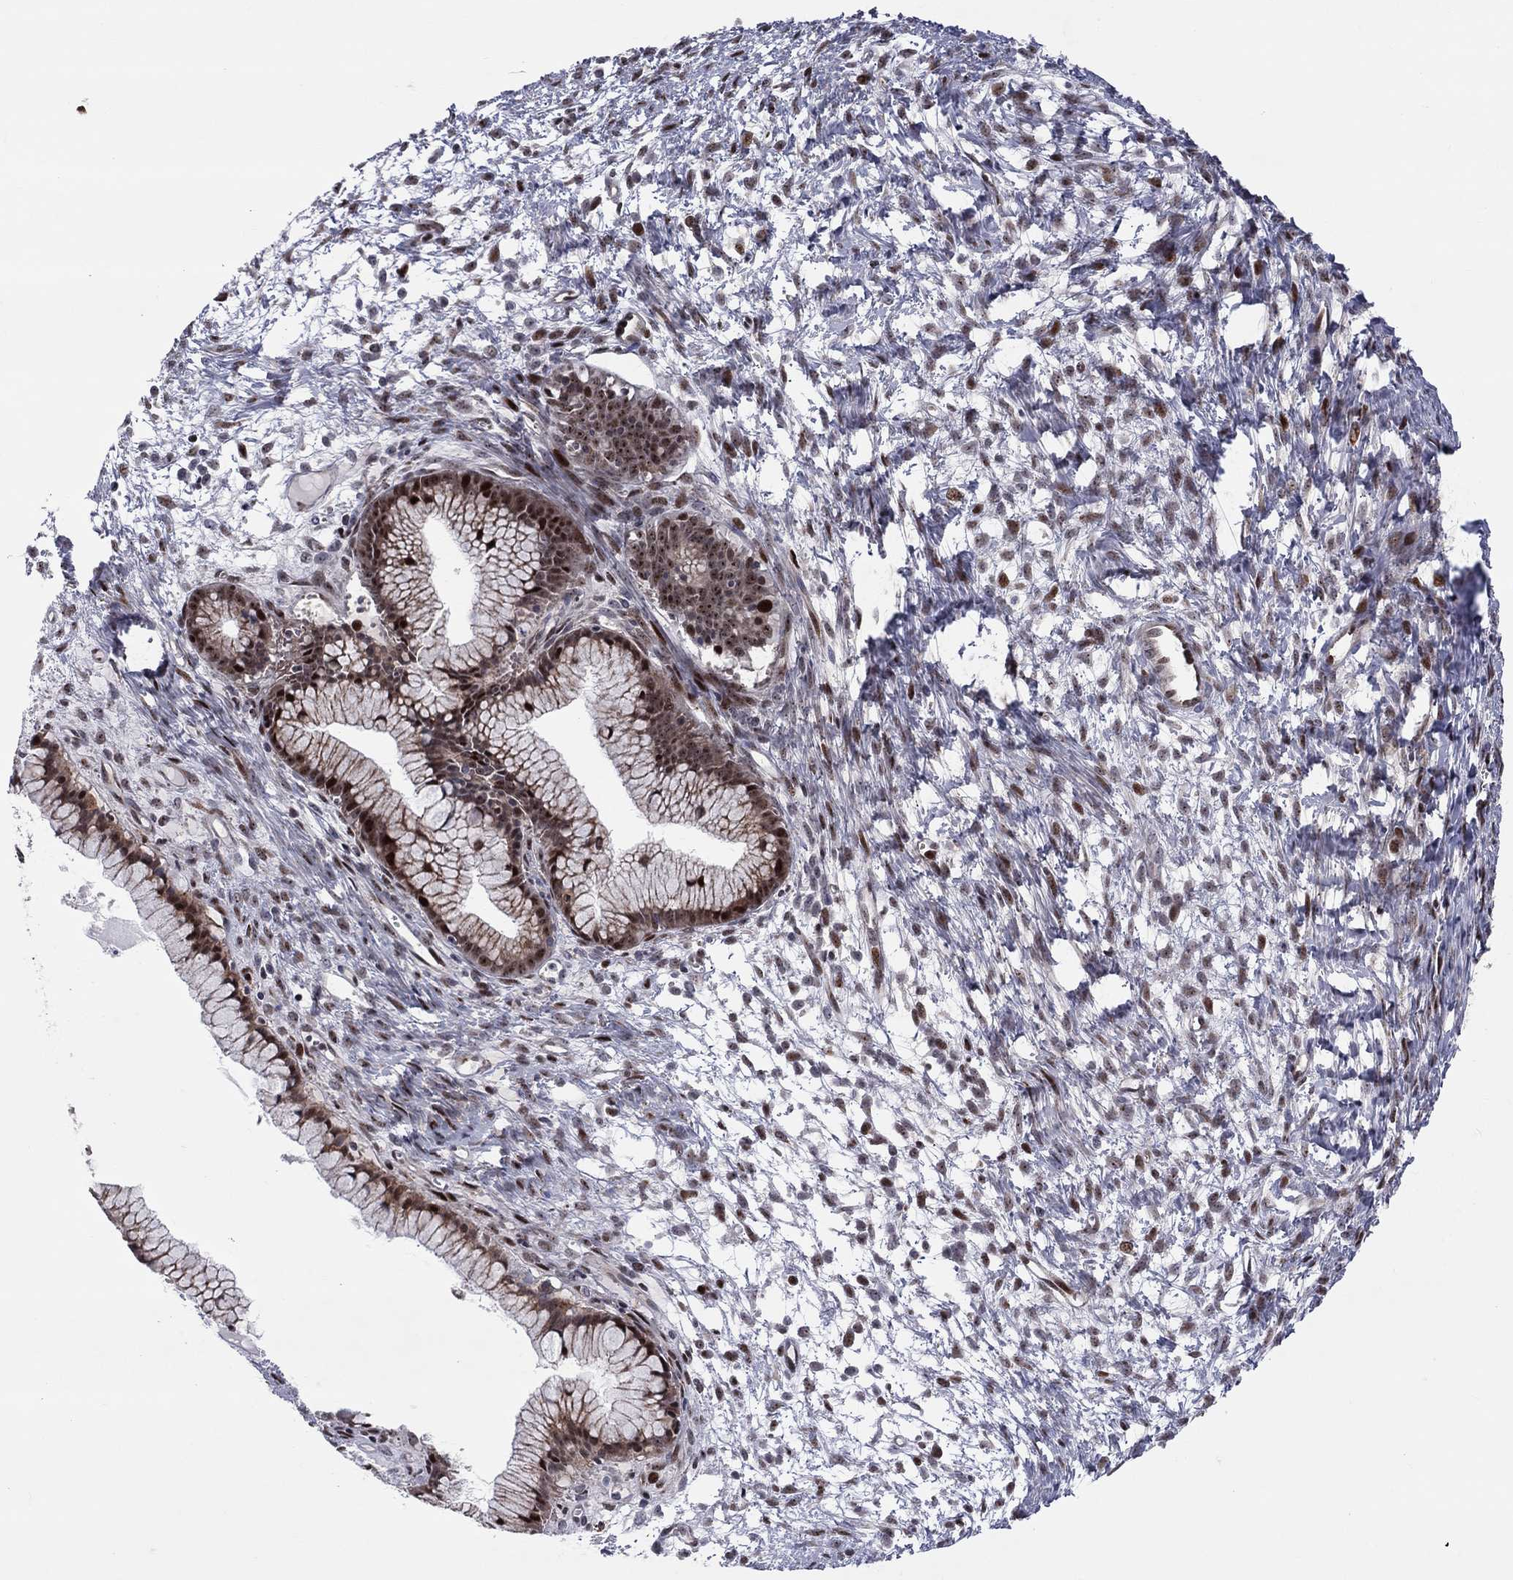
{"staining": {"intensity": "strong", "quantity": ">75%", "location": "nuclear"}, "tissue": "ovarian cancer", "cell_type": "Tumor cells", "image_type": "cancer", "snomed": [{"axis": "morphology", "description": "Cystadenocarcinoma, mucinous, NOS"}, {"axis": "topography", "description": "Ovary"}], "caption": "Protein staining demonstrates strong nuclear expression in about >75% of tumor cells in ovarian mucinous cystadenocarcinoma.", "gene": "VHL", "patient": {"sex": "female", "age": 41}}